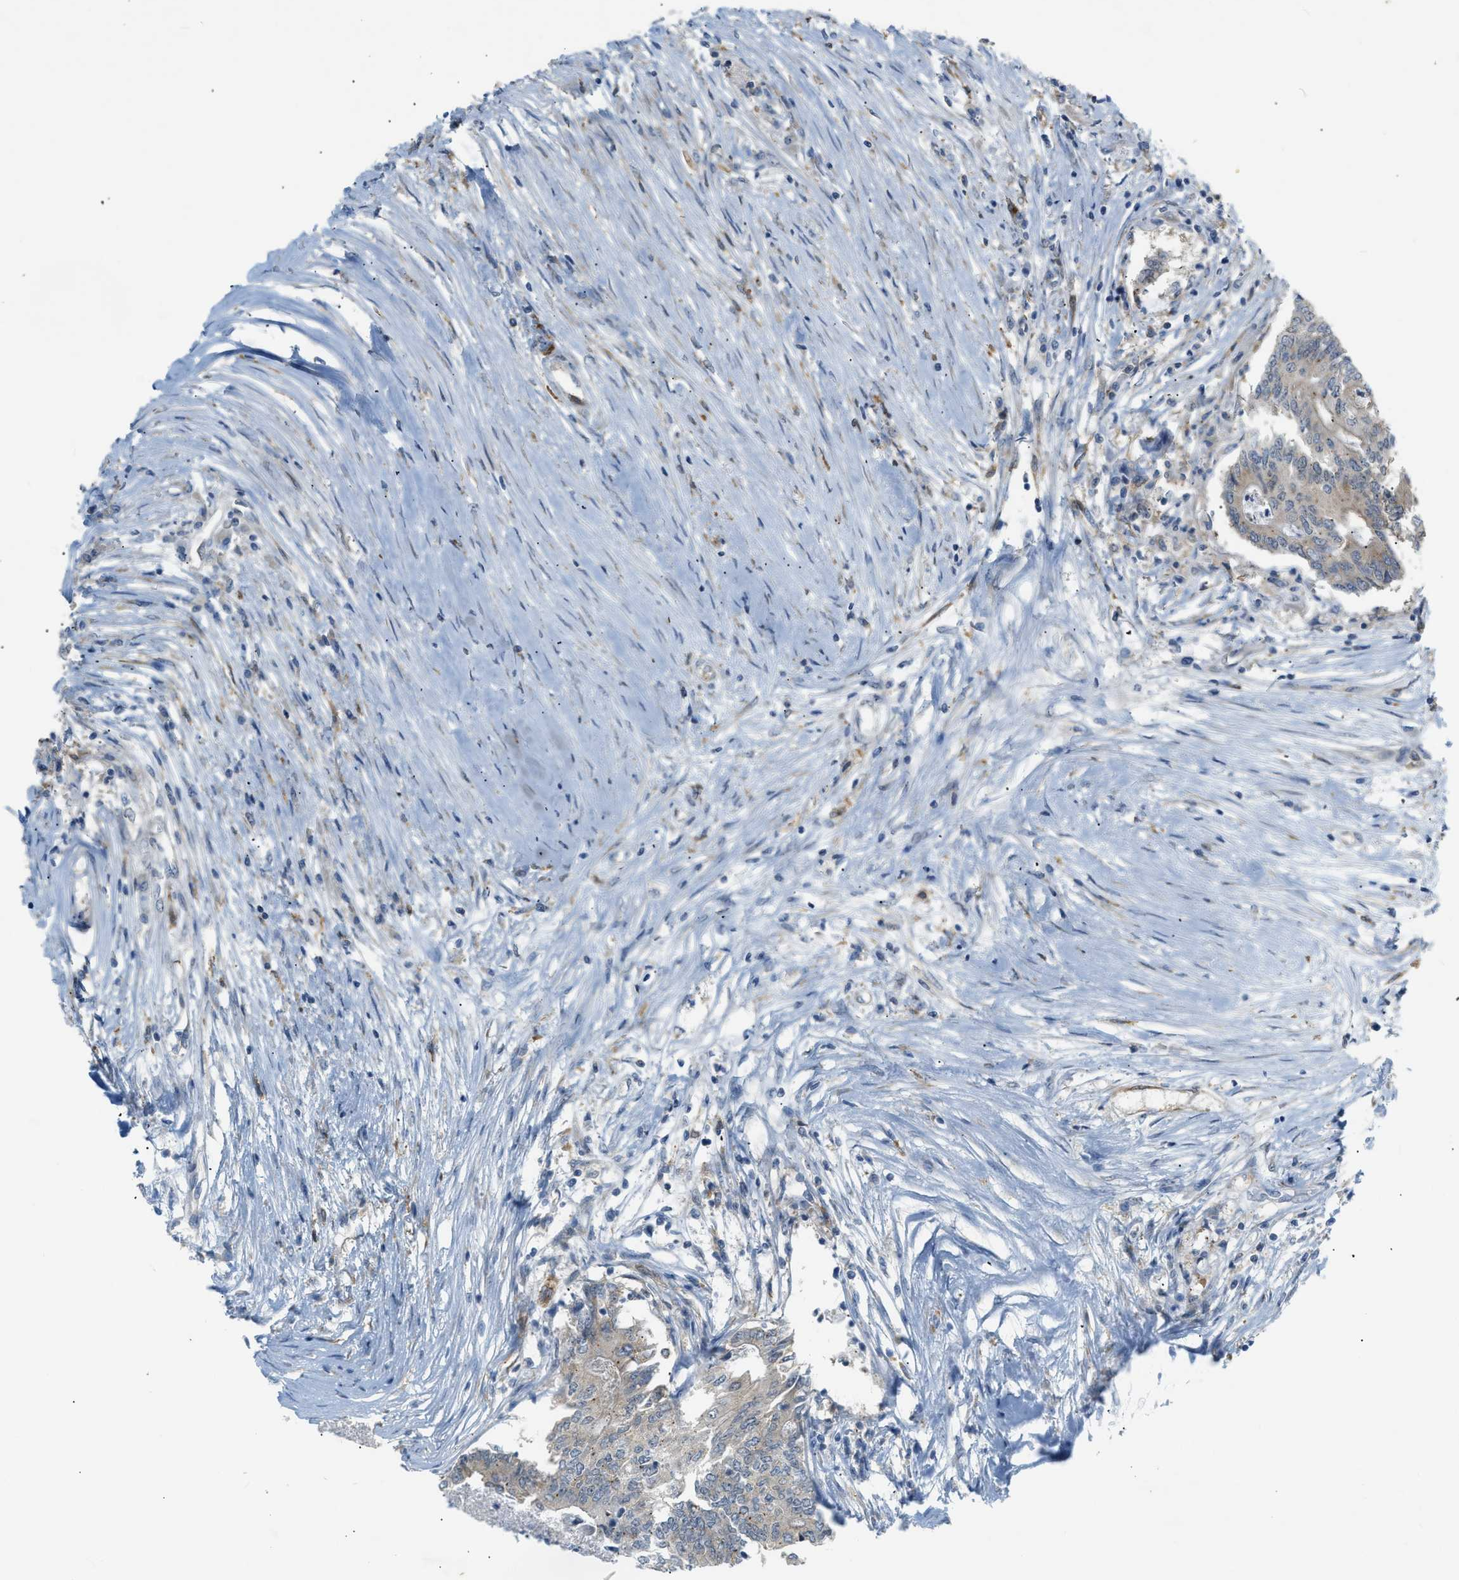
{"staining": {"intensity": "moderate", "quantity": "<25%", "location": "cytoplasmic/membranous"}, "tissue": "colorectal cancer", "cell_type": "Tumor cells", "image_type": "cancer", "snomed": [{"axis": "morphology", "description": "Adenocarcinoma, NOS"}, {"axis": "topography", "description": "Rectum"}], "caption": "Tumor cells reveal moderate cytoplasmic/membranous expression in about <25% of cells in colorectal adenocarcinoma.", "gene": "ZNF408", "patient": {"sex": "male", "age": 63}}